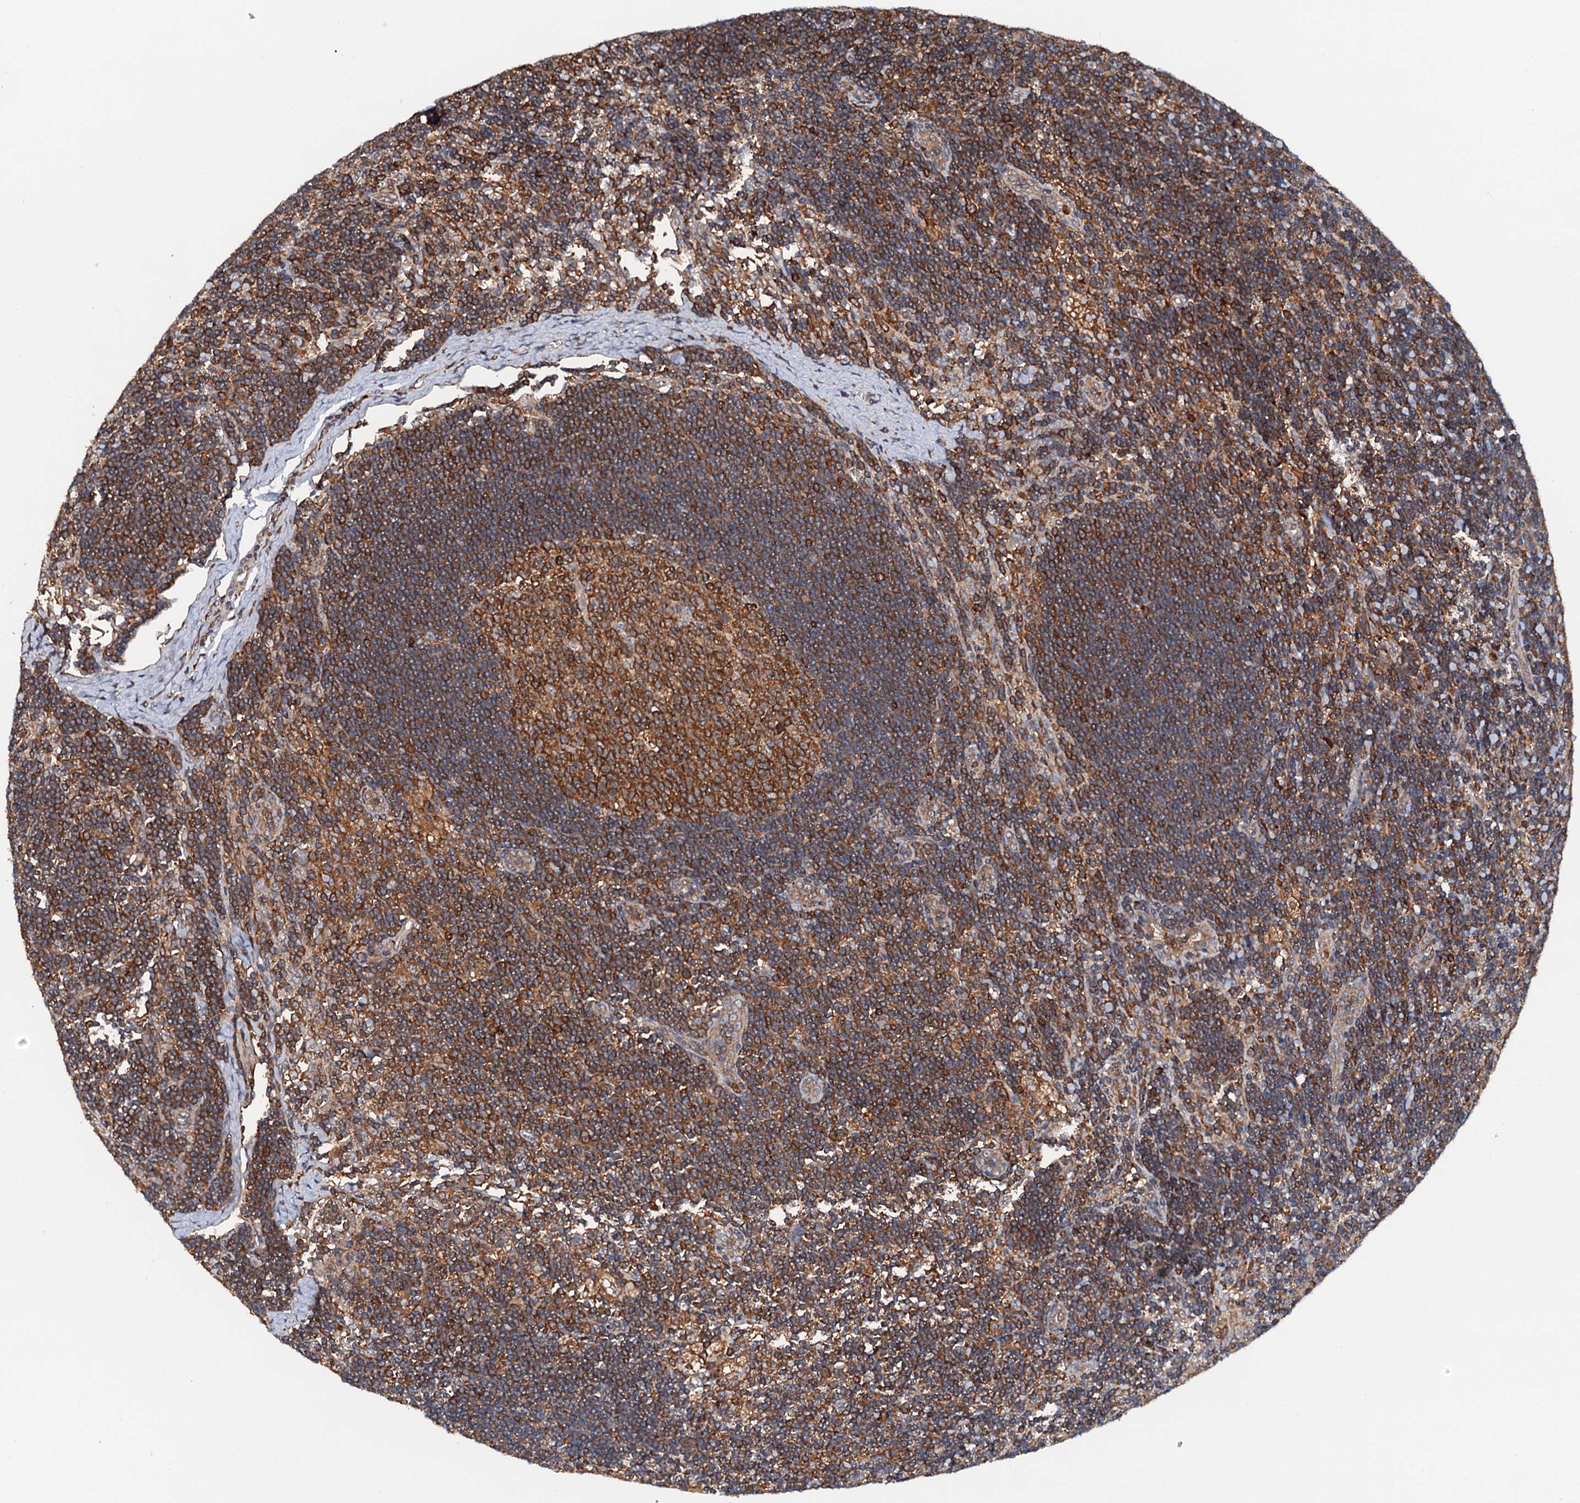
{"staining": {"intensity": "strong", "quantity": ">75%", "location": "cytoplasmic/membranous"}, "tissue": "lymph node", "cell_type": "Germinal center cells", "image_type": "normal", "snomed": [{"axis": "morphology", "description": "Normal tissue, NOS"}, {"axis": "topography", "description": "Lymph node"}], "caption": "IHC of normal lymph node exhibits high levels of strong cytoplasmic/membranous expression in about >75% of germinal center cells.", "gene": "USP6NL", "patient": {"sex": "male", "age": 24}}